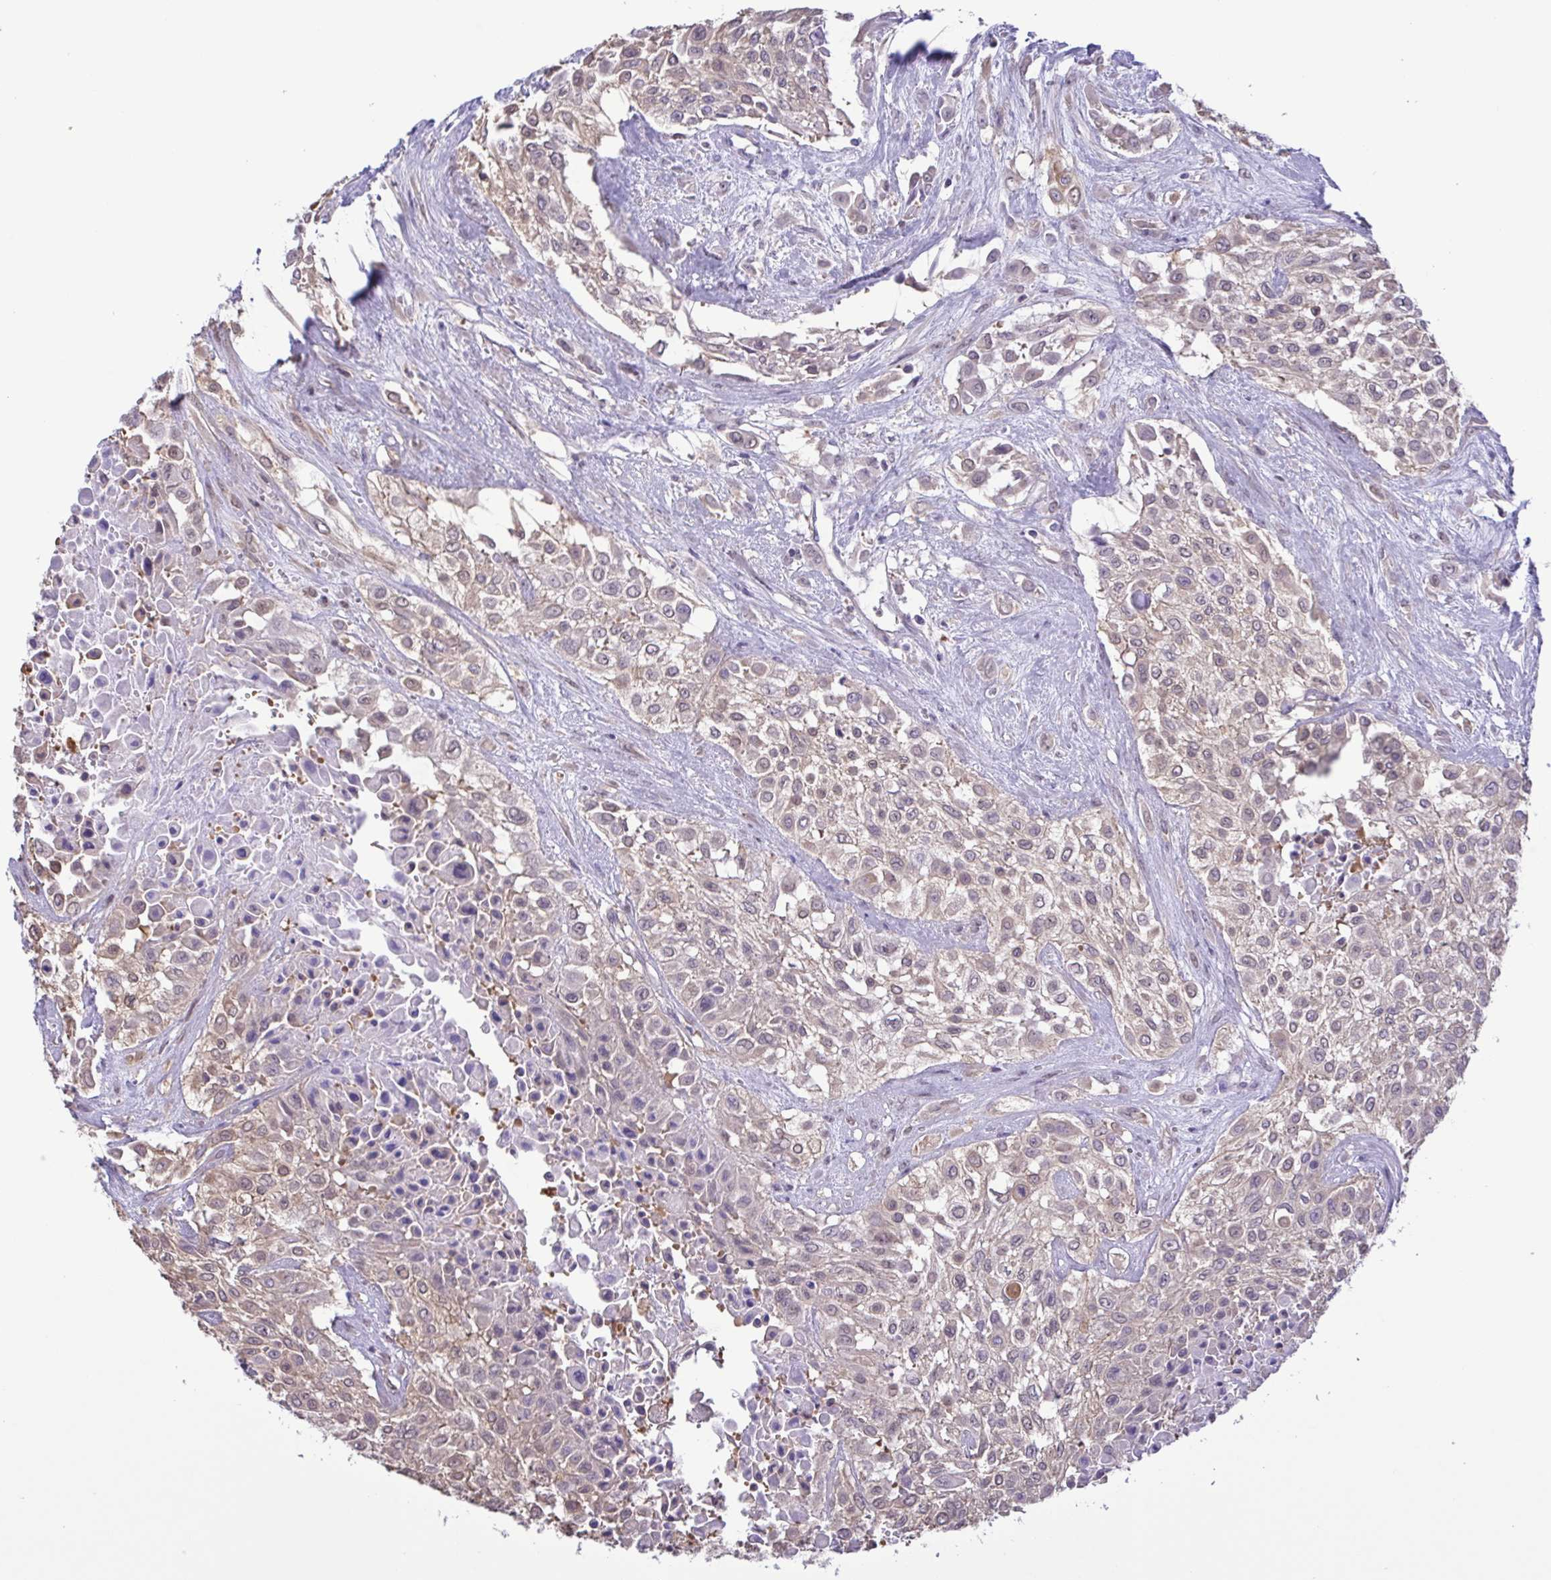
{"staining": {"intensity": "weak", "quantity": ">75%", "location": "cytoplasmic/membranous,nuclear"}, "tissue": "urothelial cancer", "cell_type": "Tumor cells", "image_type": "cancer", "snomed": [{"axis": "morphology", "description": "Urothelial carcinoma, High grade"}, {"axis": "topography", "description": "Urinary bladder"}], "caption": "Human urothelial cancer stained with a protein marker demonstrates weak staining in tumor cells.", "gene": "LDHC", "patient": {"sex": "male", "age": 57}}